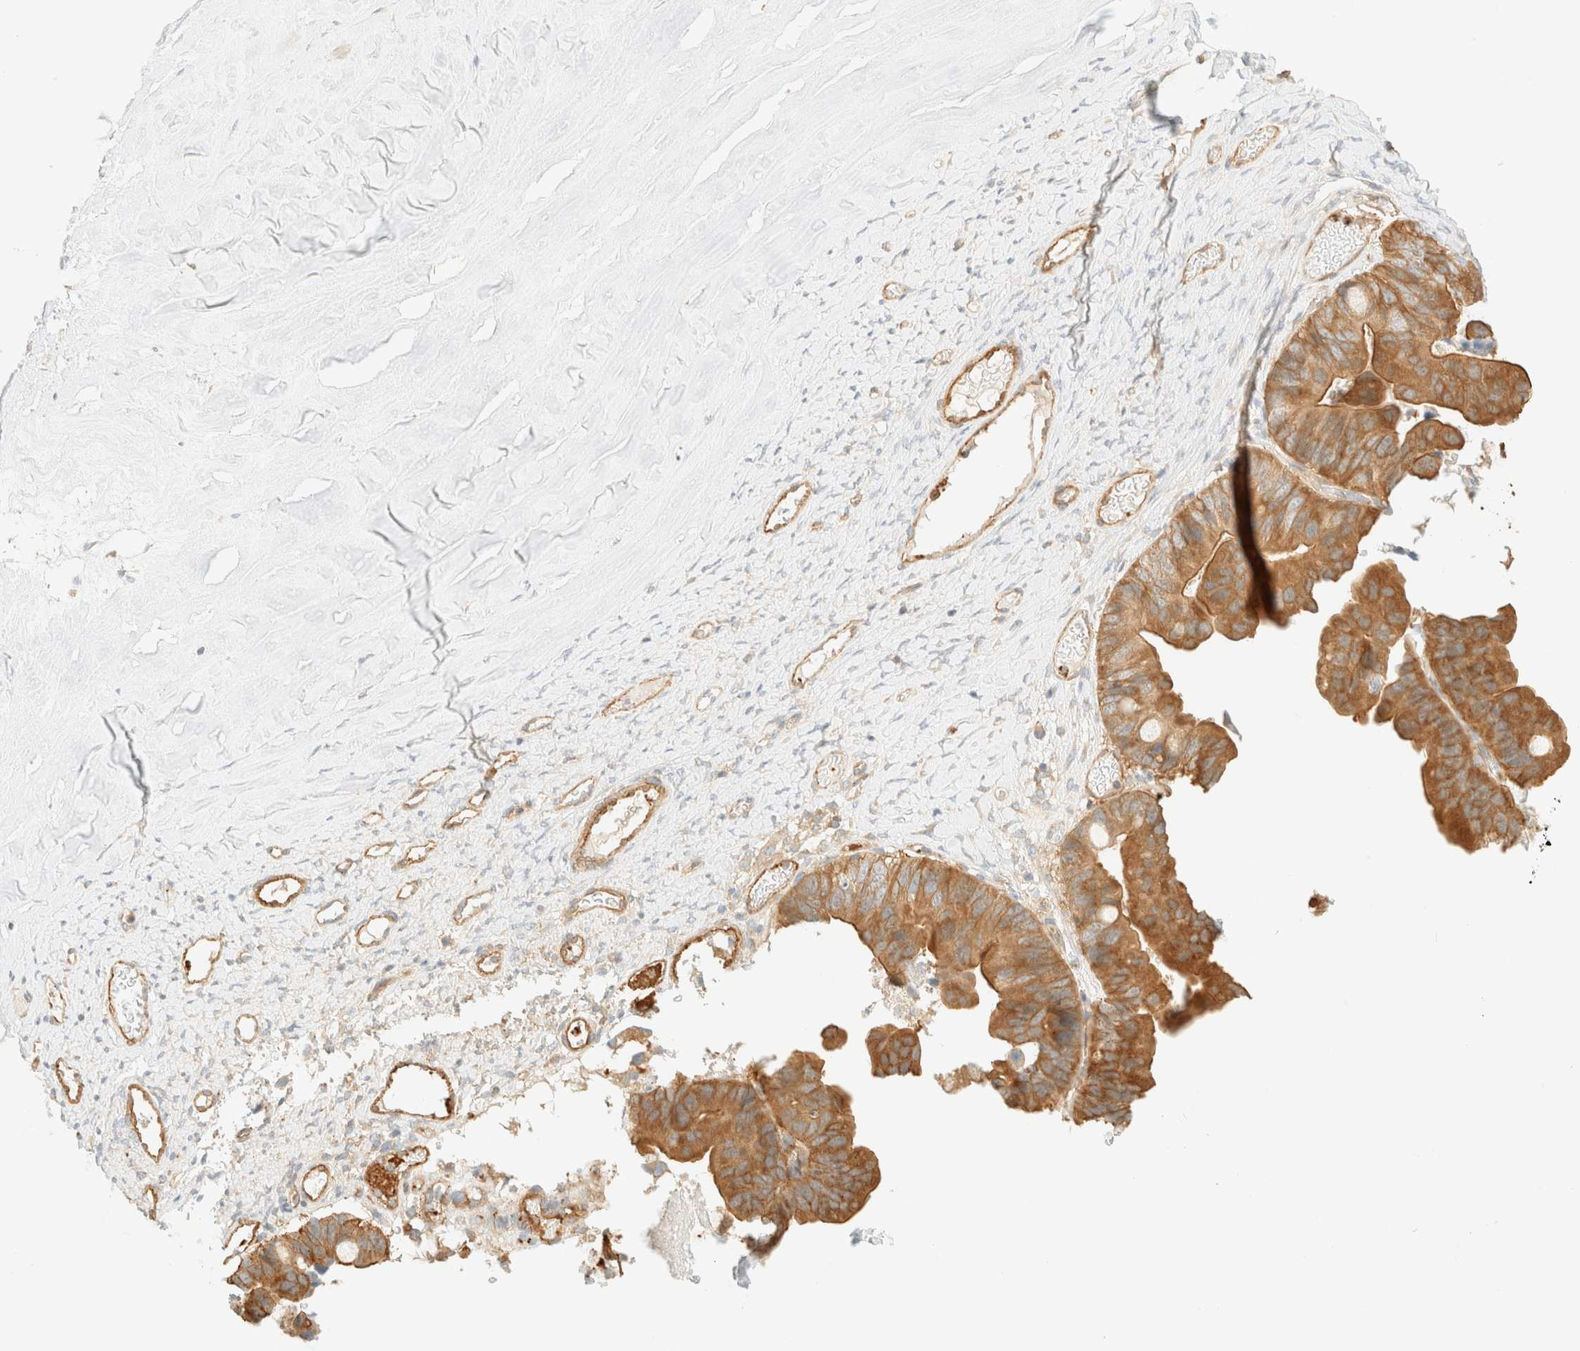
{"staining": {"intensity": "moderate", "quantity": ">75%", "location": "cytoplasmic/membranous"}, "tissue": "ovarian cancer", "cell_type": "Tumor cells", "image_type": "cancer", "snomed": [{"axis": "morphology", "description": "Cystadenocarcinoma, mucinous, NOS"}, {"axis": "topography", "description": "Ovary"}], "caption": "Moderate cytoplasmic/membranous protein expression is present in about >75% of tumor cells in ovarian cancer. The staining is performed using DAB brown chromogen to label protein expression. The nuclei are counter-stained blue using hematoxylin.", "gene": "OTOP2", "patient": {"sex": "female", "age": 61}}